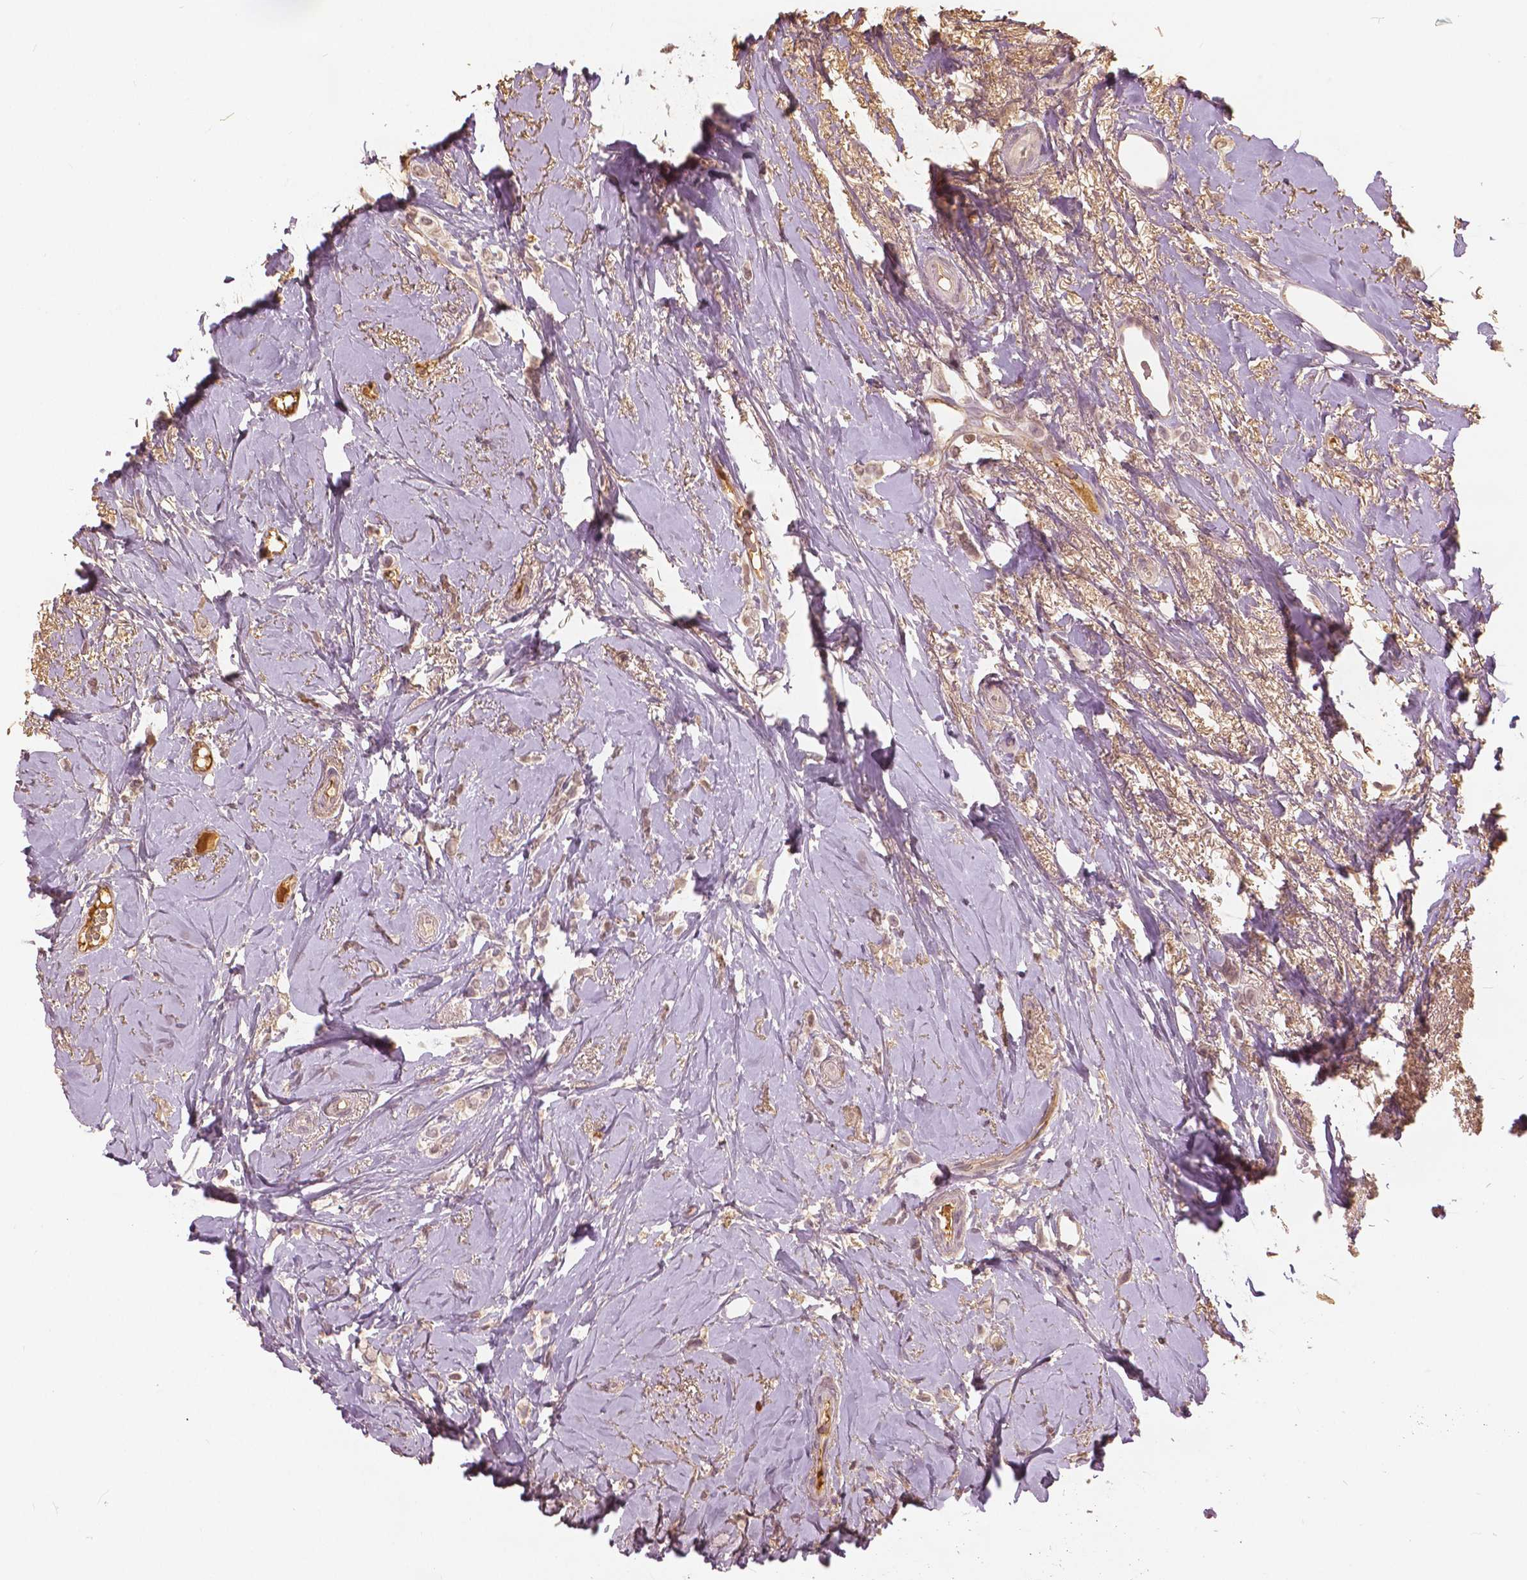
{"staining": {"intensity": "weak", "quantity": ">75%", "location": "cytoplasmic/membranous,nuclear"}, "tissue": "breast cancer", "cell_type": "Tumor cells", "image_type": "cancer", "snomed": [{"axis": "morphology", "description": "Lobular carcinoma"}, {"axis": "topography", "description": "Breast"}], "caption": "Breast cancer (lobular carcinoma) stained with immunohistochemistry displays weak cytoplasmic/membranous and nuclear expression in approximately >75% of tumor cells. (Brightfield microscopy of DAB IHC at high magnification).", "gene": "ANGPTL4", "patient": {"sex": "female", "age": 66}}